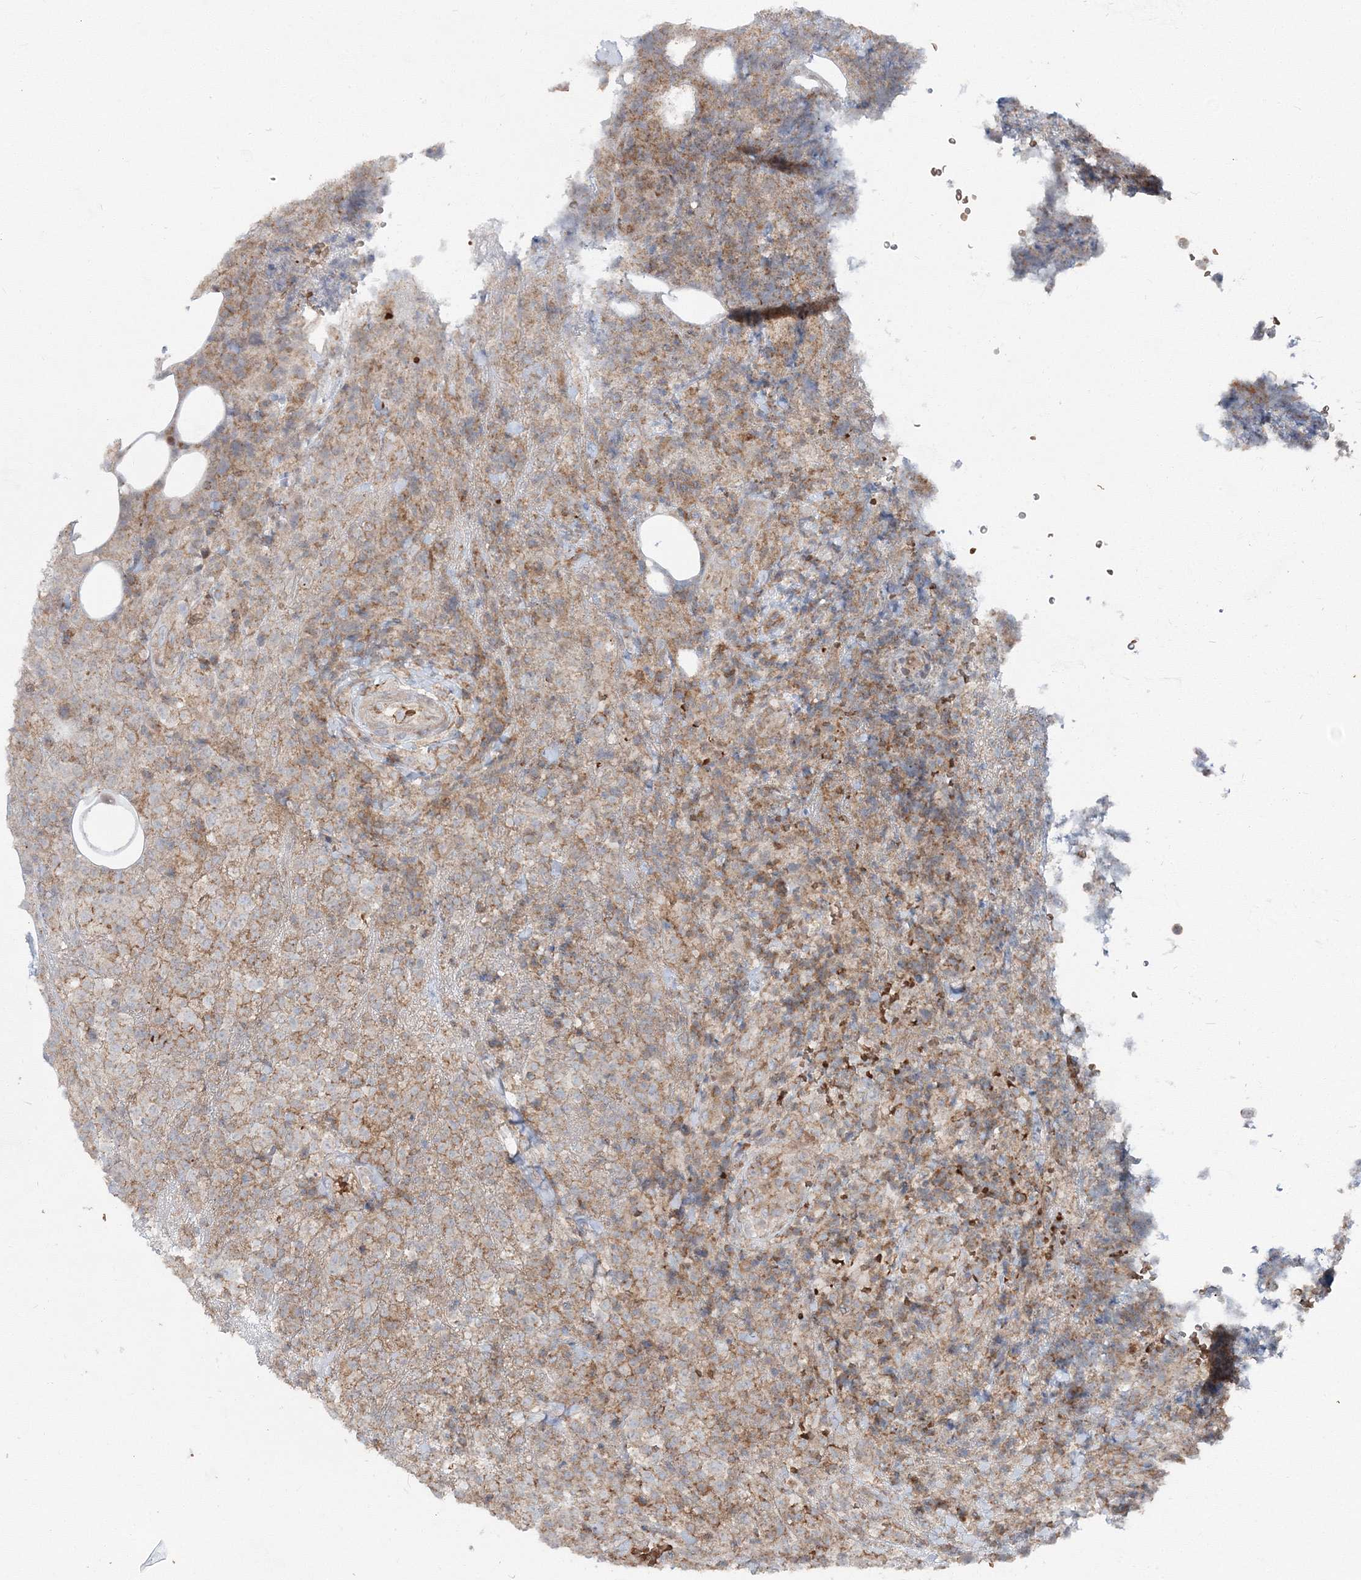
{"staining": {"intensity": "negative", "quantity": "none", "location": "none"}, "tissue": "lymphoma", "cell_type": "Tumor cells", "image_type": "cancer", "snomed": [{"axis": "morphology", "description": "Malignant lymphoma, non-Hodgkin's type, High grade"}, {"axis": "topography", "description": "Lymph node"}], "caption": "High power microscopy histopathology image of an IHC photomicrograph of malignant lymphoma, non-Hodgkin's type (high-grade), revealing no significant staining in tumor cells. (DAB (3,3'-diaminobenzidine) immunohistochemistry (IHC) visualized using brightfield microscopy, high magnification).", "gene": "PCBD2", "patient": {"sex": "male", "age": 13}}